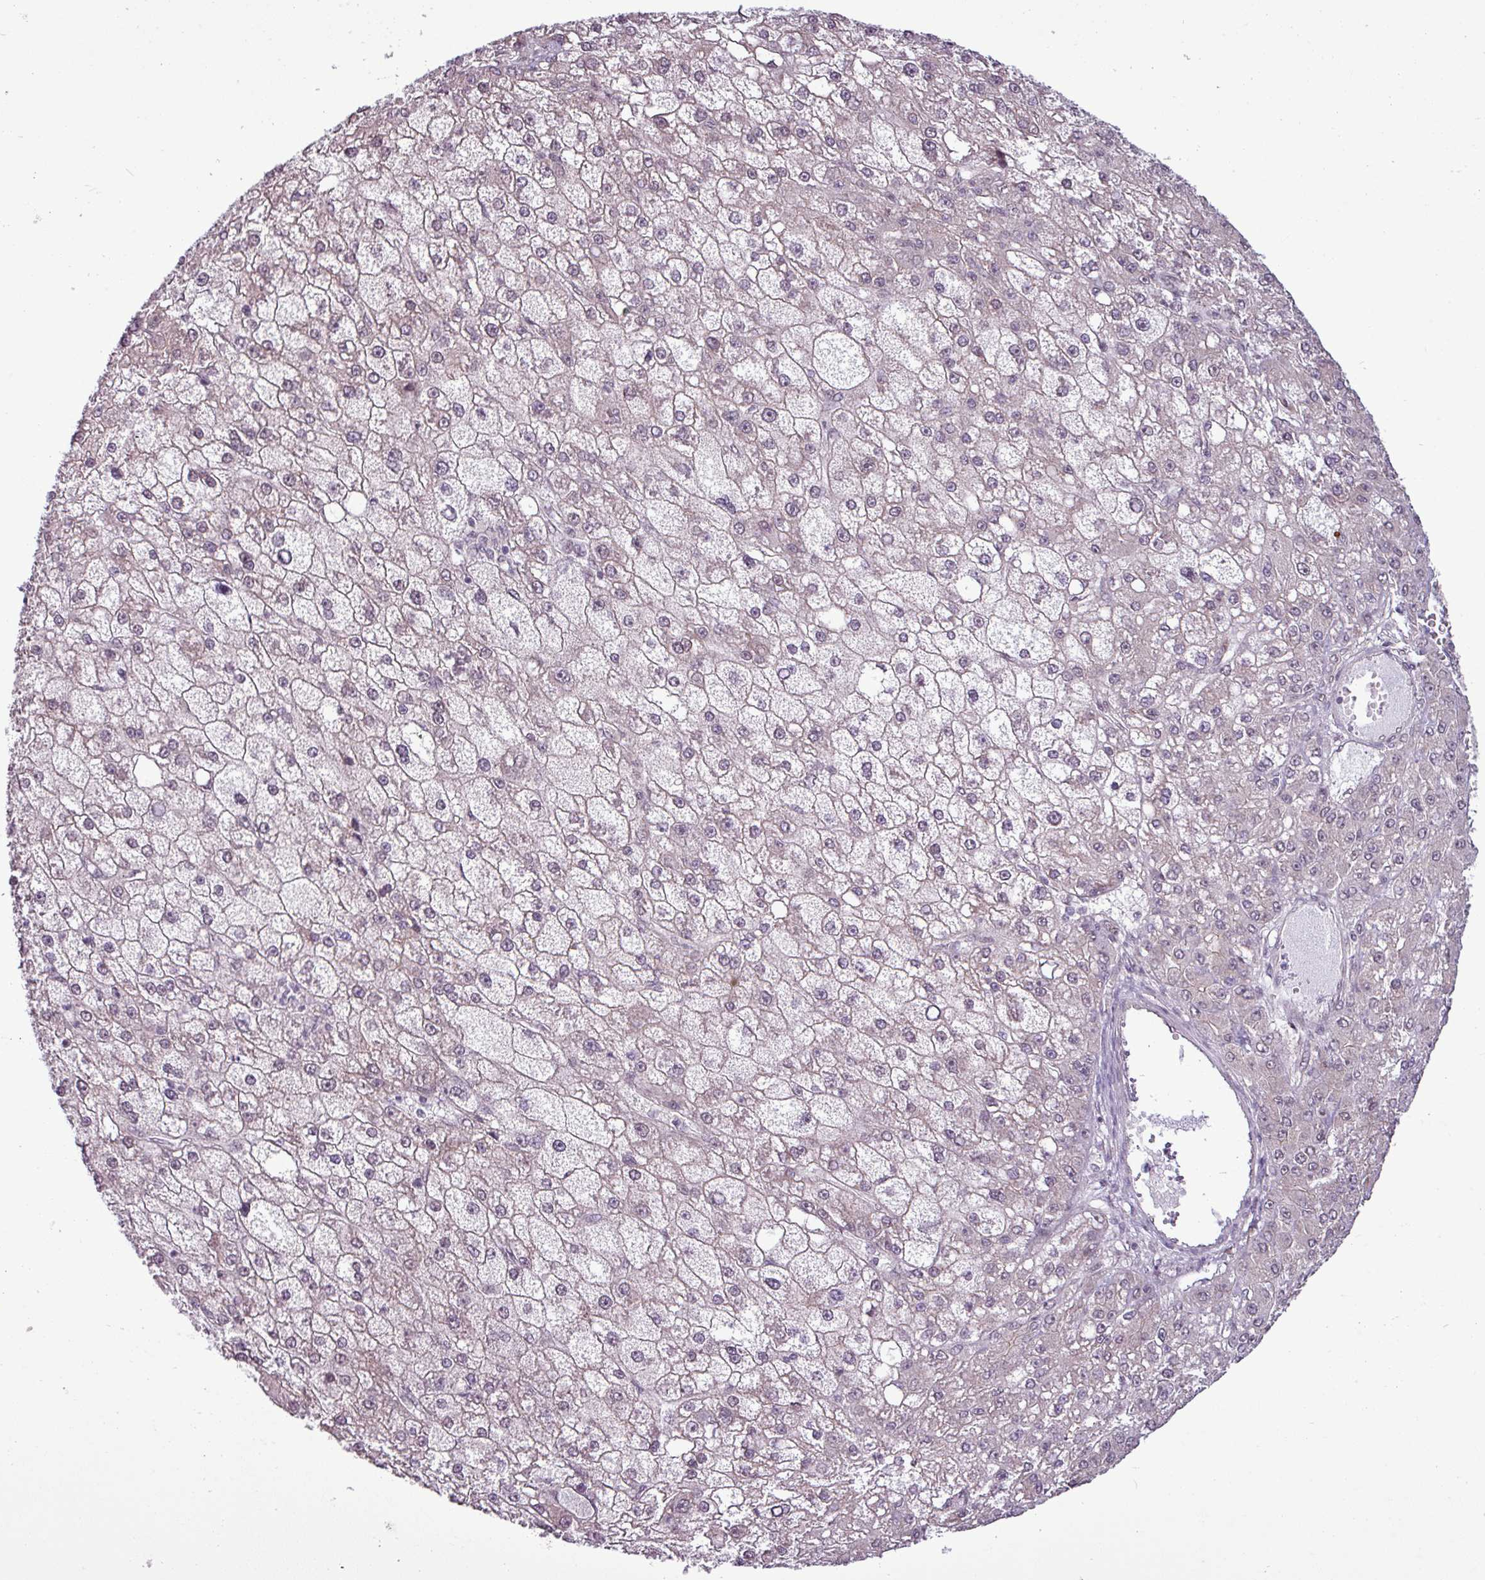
{"staining": {"intensity": "negative", "quantity": "none", "location": "none"}, "tissue": "liver cancer", "cell_type": "Tumor cells", "image_type": "cancer", "snomed": [{"axis": "morphology", "description": "Carcinoma, Hepatocellular, NOS"}, {"axis": "topography", "description": "Liver"}], "caption": "Immunohistochemistry (IHC) image of neoplastic tissue: human liver cancer stained with DAB reveals no significant protein expression in tumor cells.", "gene": "GPT2", "patient": {"sex": "male", "age": 67}}